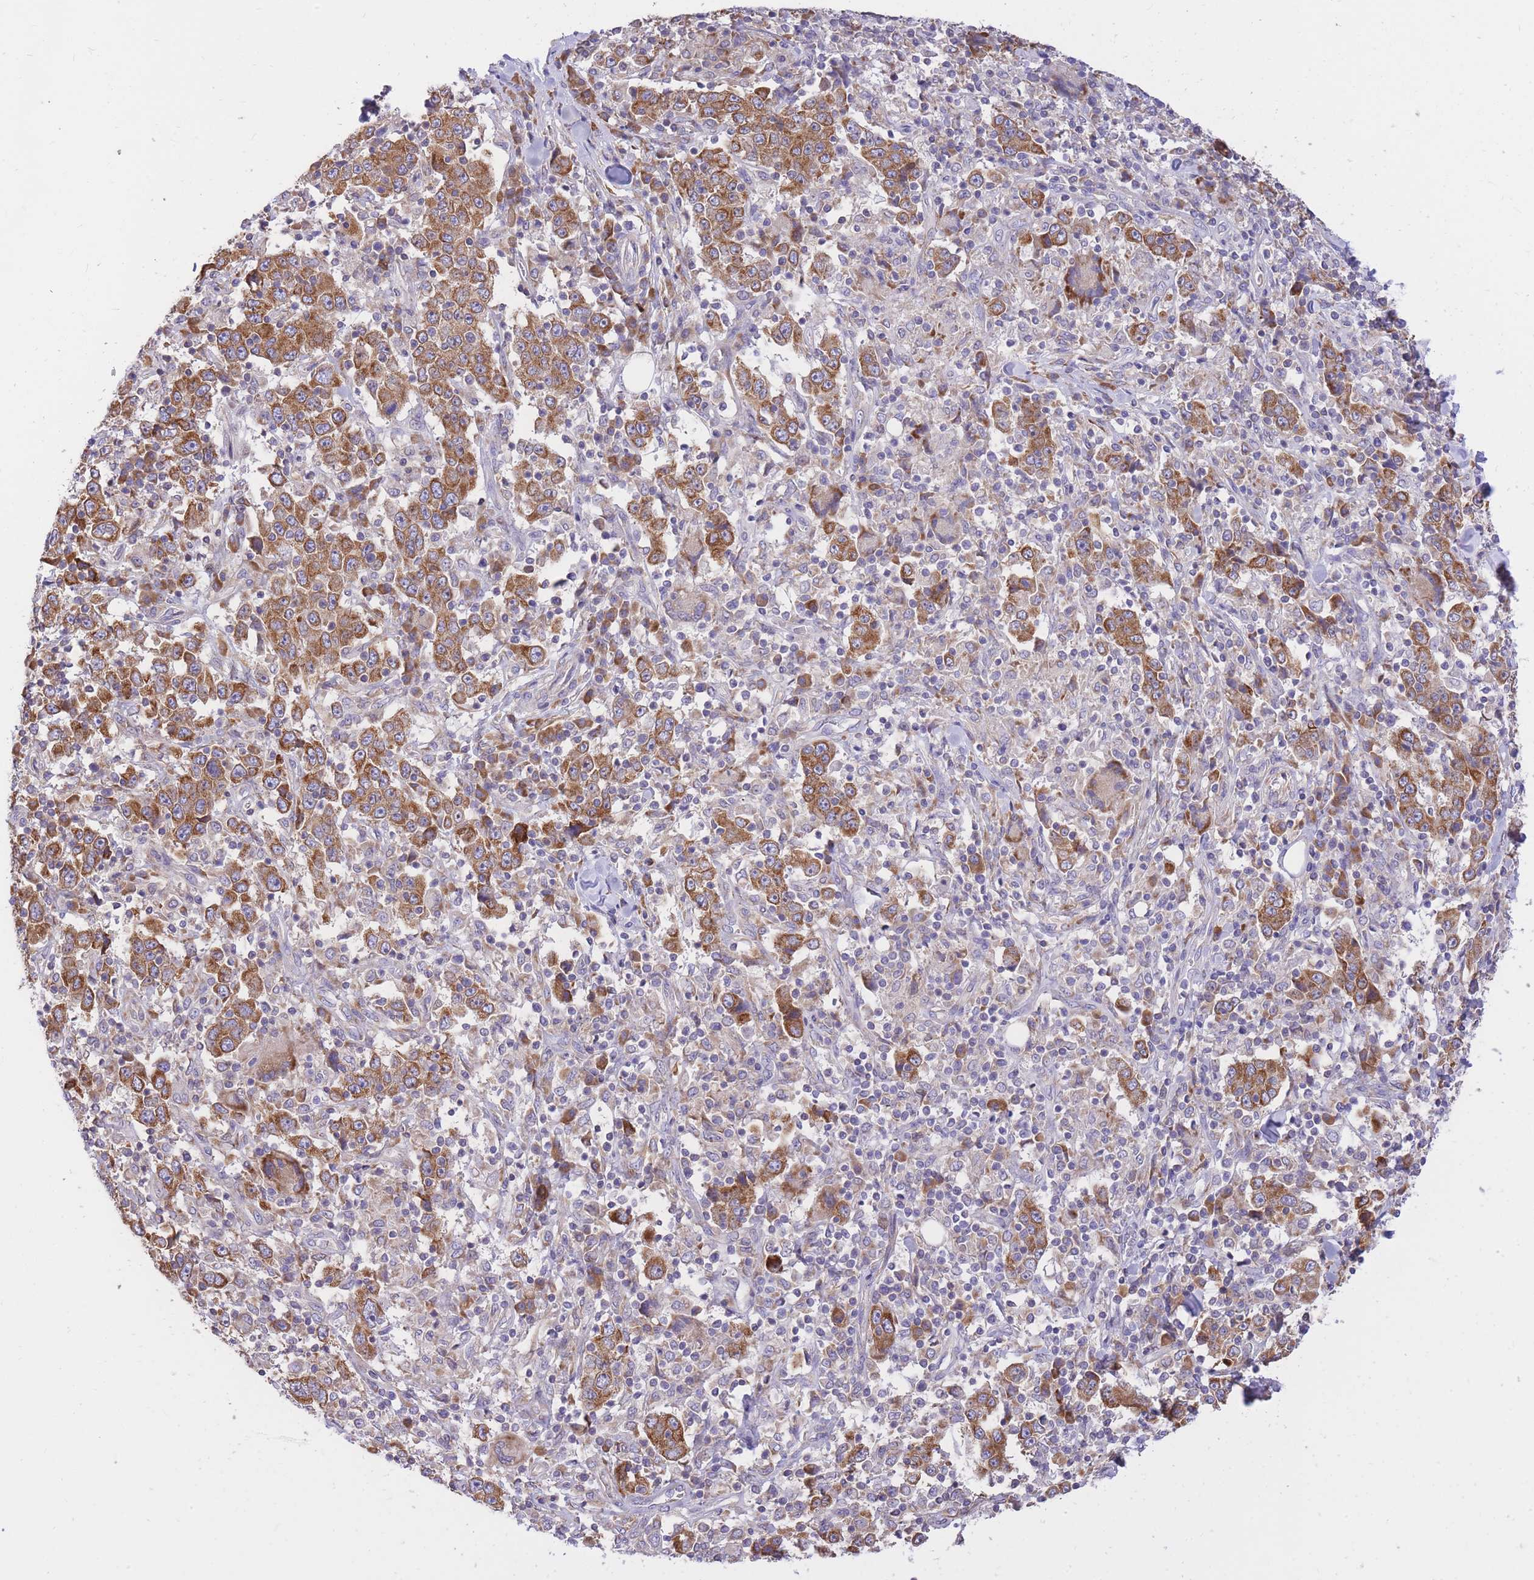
{"staining": {"intensity": "moderate", "quantity": ">75%", "location": "cytoplasmic/membranous"}, "tissue": "stomach cancer", "cell_type": "Tumor cells", "image_type": "cancer", "snomed": [{"axis": "morphology", "description": "Normal tissue, NOS"}, {"axis": "morphology", "description": "Adenocarcinoma, NOS"}, {"axis": "topography", "description": "Stomach, upper"}, {"axis": "topography", "description": "Stomach"}], "caption": "Tumor cells show medium levels of moderate cytoplasmic/membranous expression in approximately >75% of cells in stomach cancer (adenocarcinoma).", "gene": "GBP7", "patient": {"sex": "male", "age": 59}}